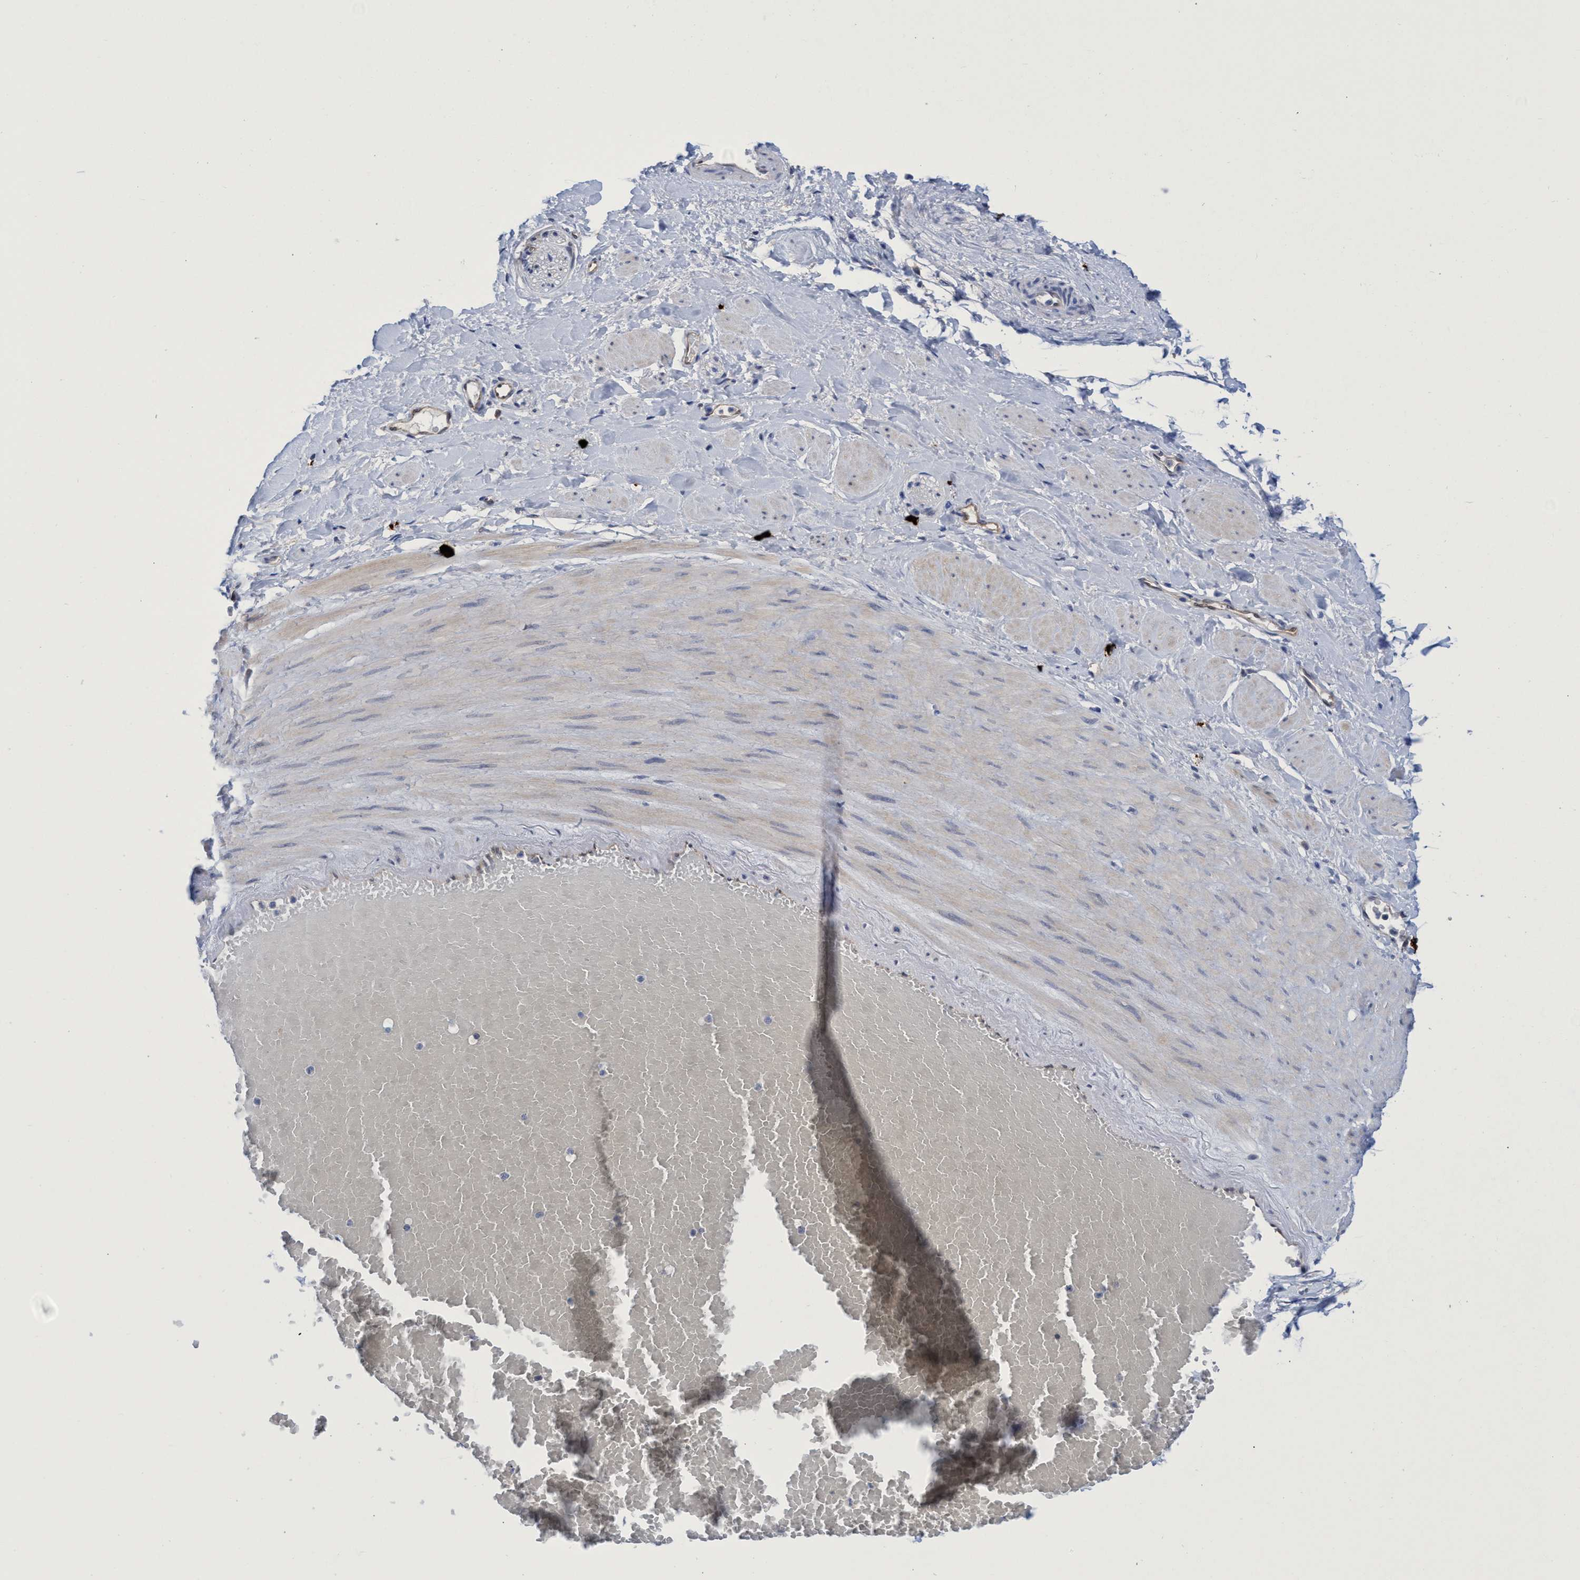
{"staining": {"intensity": "negative", "quantity": "none", "location": "none"}, "tissue": "adipose tissue", "cell_type": "Adipocytes", "image_type": "normal", "snomed": [{"axis": "morphology", "description": "Normal tissue, NOS"}, {"axis": "topography", "description": "Soft tissue"}, {"axis": "topography", "description": "Vascular tissue"}], "caption": "Immunohistochemical staining of normal human adipose tissue reveals no significant positivity in adipocytes.", "gene": "PNPO", "patient": {"sex": "female", "age": 35}}